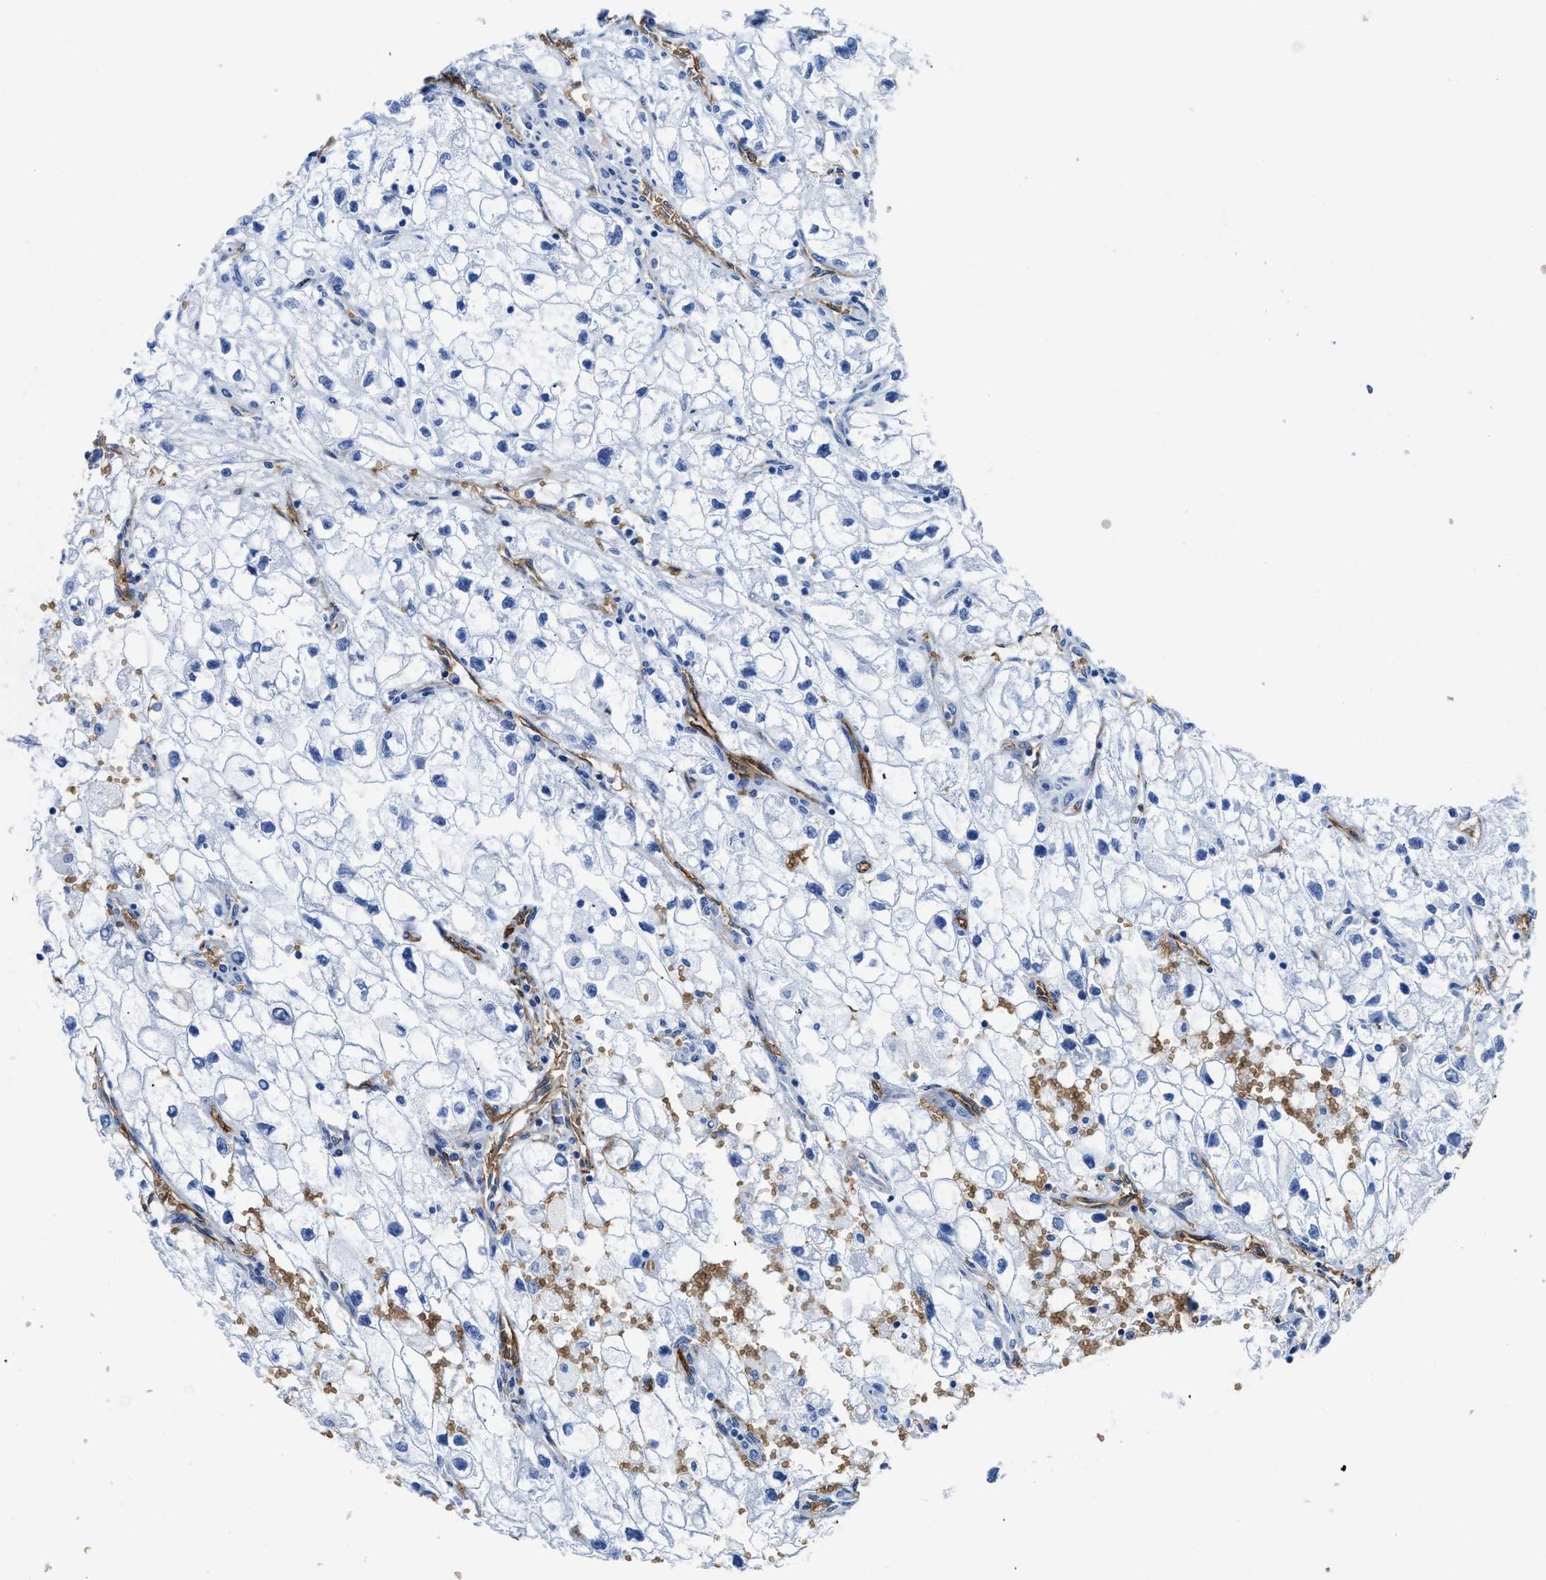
{"staining": {"intensity": "negative", "quantity": "none", "location": "none"}, "tissue": "renal cancer", "cell_type": "Tumor cells", "image_type": "cancer", "snomed": [{"axis": "morphology", "description": "Adenocarcinoma, NOS"}, {"axis": "topography", "description": "Kidney"}], "caption": "Immunohistochemistry of human renal adenocarcinoma reveals no staining in tumor cells. The staining is performed using DAB (3,3'-diaminobenzidine) brown chromogen with nuclei counter-stained in using hematoxylin.", "gene": "AQP1", "patient": {"sex": "female", "age": 70}}